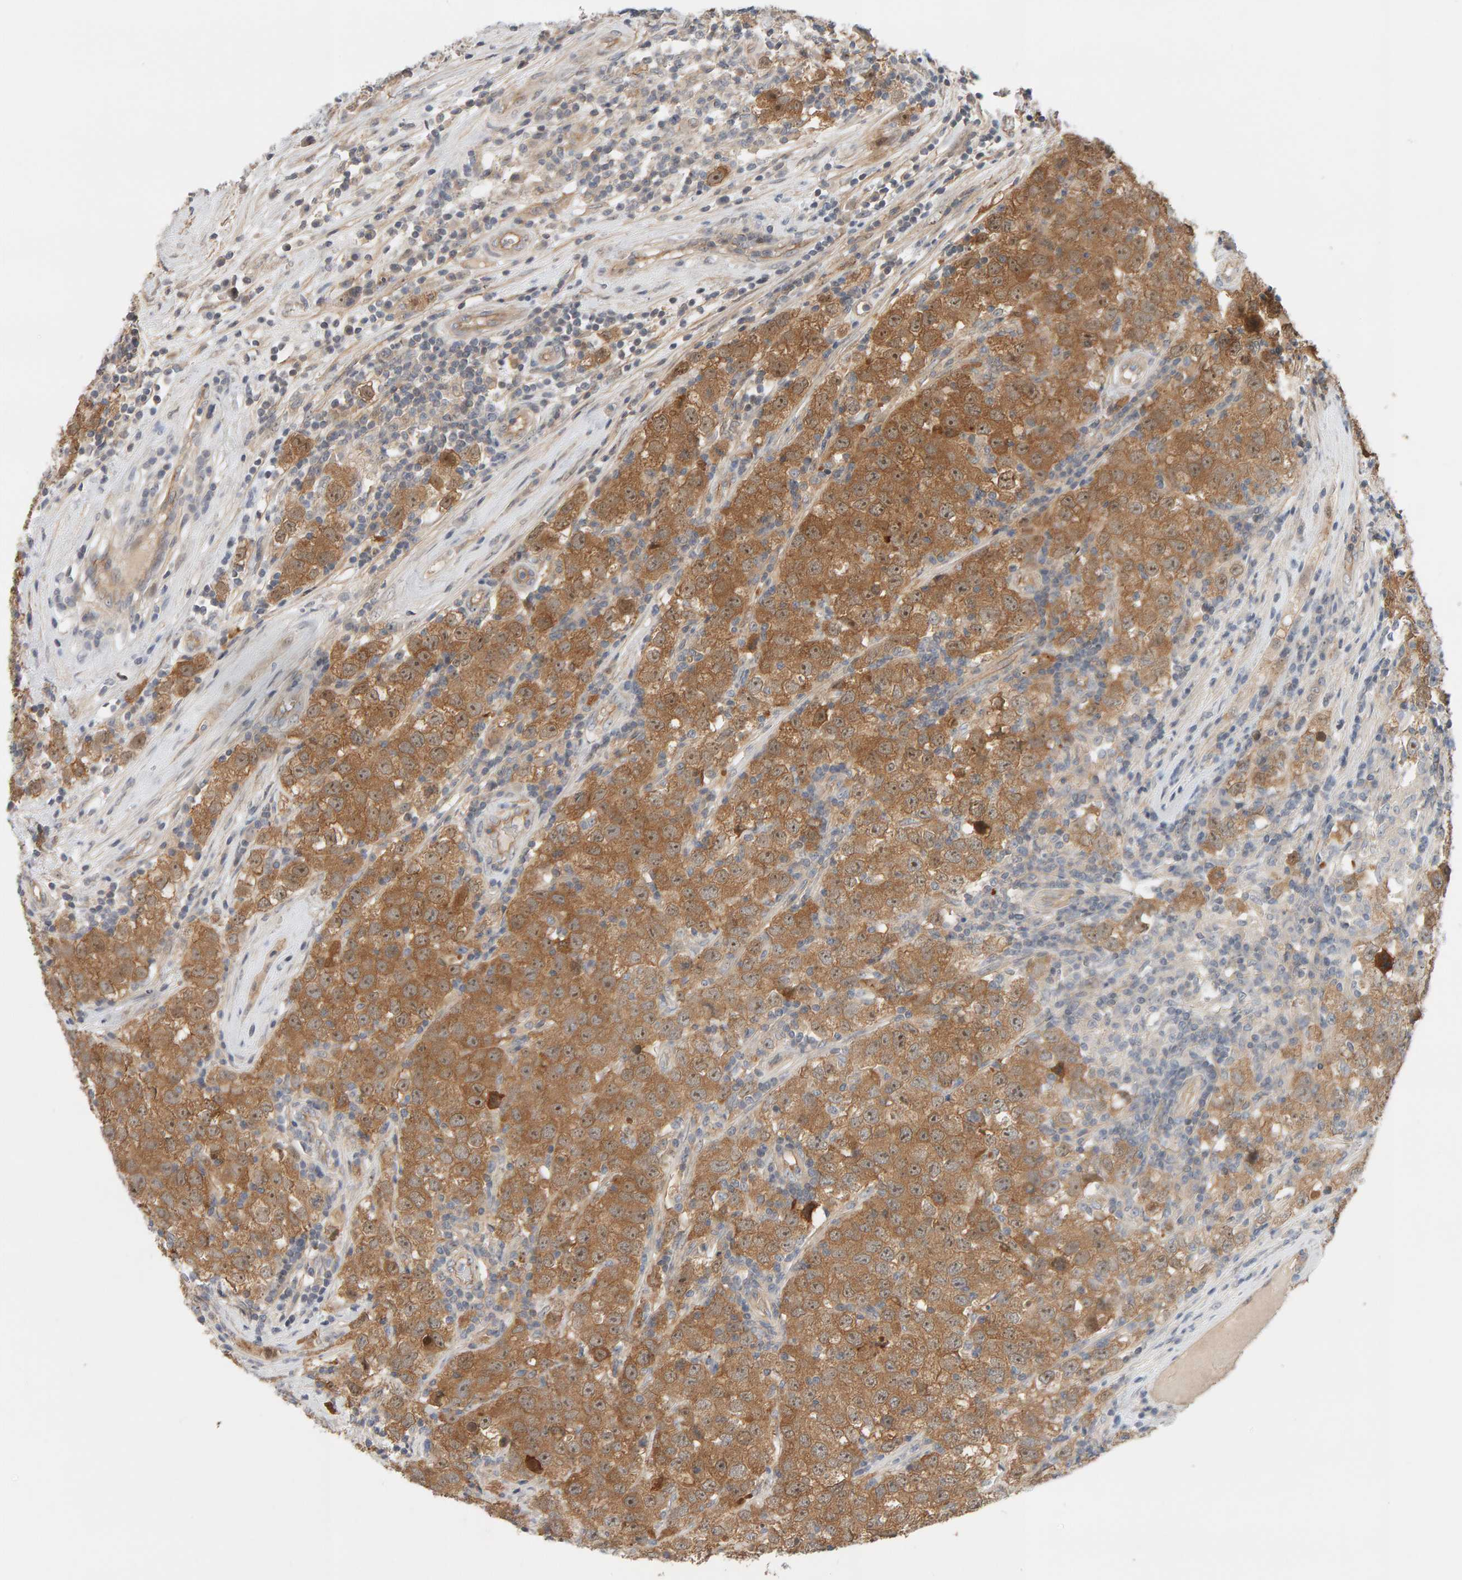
{"staining": {"intensity": "moderate", "quantity": ">75%", "location": "cytoplasmic/membranous,nuclear"}, "tissue": "testis cancer", "cell_type": "Tumor cells", "image_type": "cancer", "snomed": [{"axis": "morphology", "description": "Seminoma, NOS"}, {"axis": "morphology", "description": "Carcinoma, Embryonal, NOS"}, {"axis": "topography", "description": "Testis"}], "caption": "Immunohistochemical staining of seminoma (testis) exhibits medium levels of moderate cytoplasmic/membranous and nuclear expression in approximately >75% of tumor cells.", "gene": "PPP1R16A", "patient": {"sex": "male", "age": 28}}